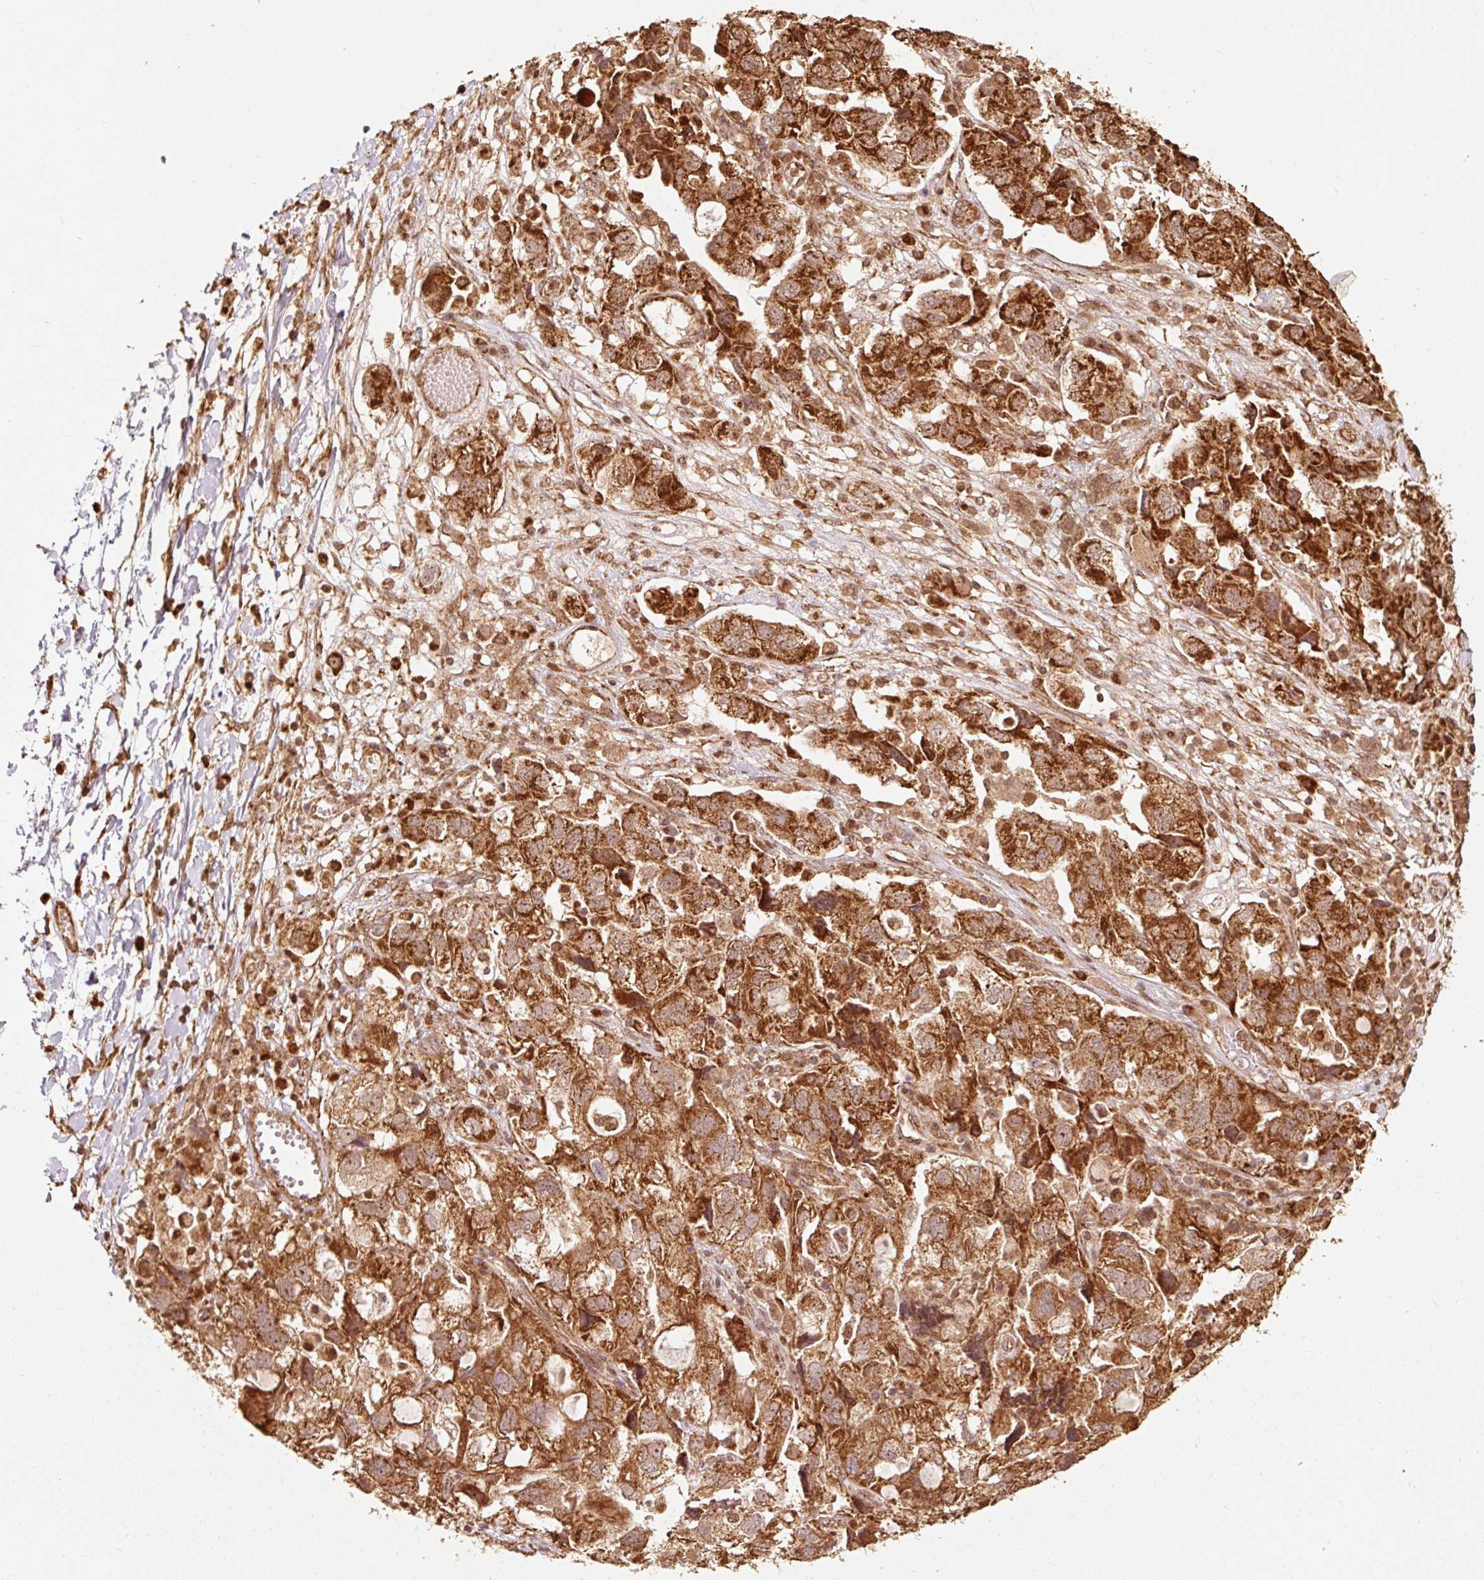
{"staining": {"intensity": "strong", "quantity": ">75%", "location": "cytoplasmic/membranous"}, "tissue": "ovarian cancer", "cell_type": "Tumor cells", "image_type": "cancer", "snomed": [{"axis": "morphology", "description": "Carcinoma, NOS"}, {"axis": "morphology", "description": "Cystadenocarcinoma, serous, NOS"}, {"axis": "topography", "description": "Ovary"}], "caption": "An IHC histopathology image of tumor tissue is shown. Protein staining in brown labels strong cytoplasmic/membranous positivity in ovarian carcinoma within tumor cells.", "gene": "MRPL16", "patient": {"sex": "female", "age": 69}}